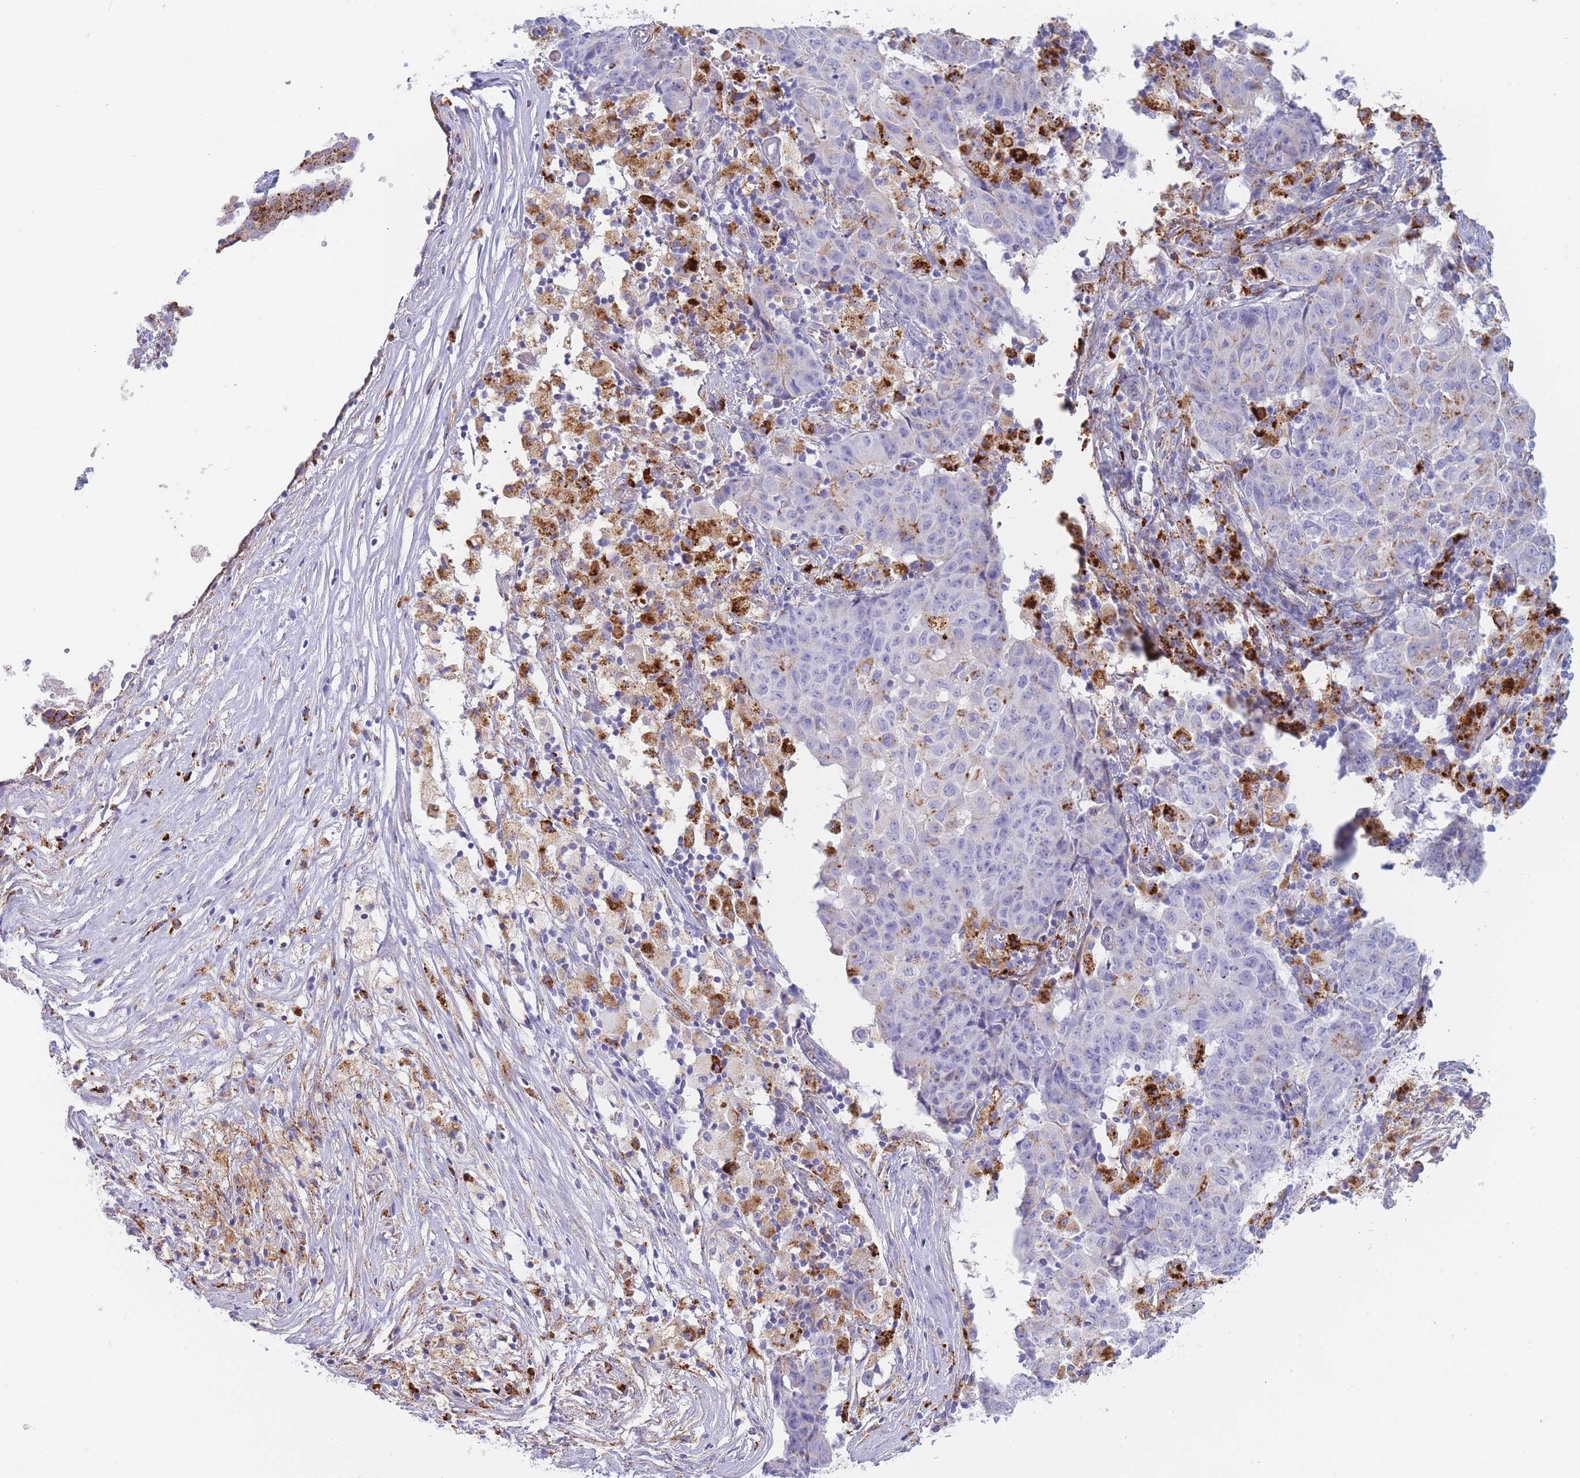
{"staining": {"intensity": "negative", "quantity": "none", "location": "none"}, "tissue": "ovarian cancer", "cell_type": "Tumor cells", "image_type": "cancer", "snomed": [{"axis": "morphology", "description": "Carcinoma, endometroid"}, {"axis": "topography", "description": "Ovary"}], "caption": "The immunohistochemistry photomicrograph has no significant positivity in tumor cells of ovarian cancer (endometroid carcinoma) tissue.", "gene": "GAA", "patient": {"sex": "female", "age": 42}}